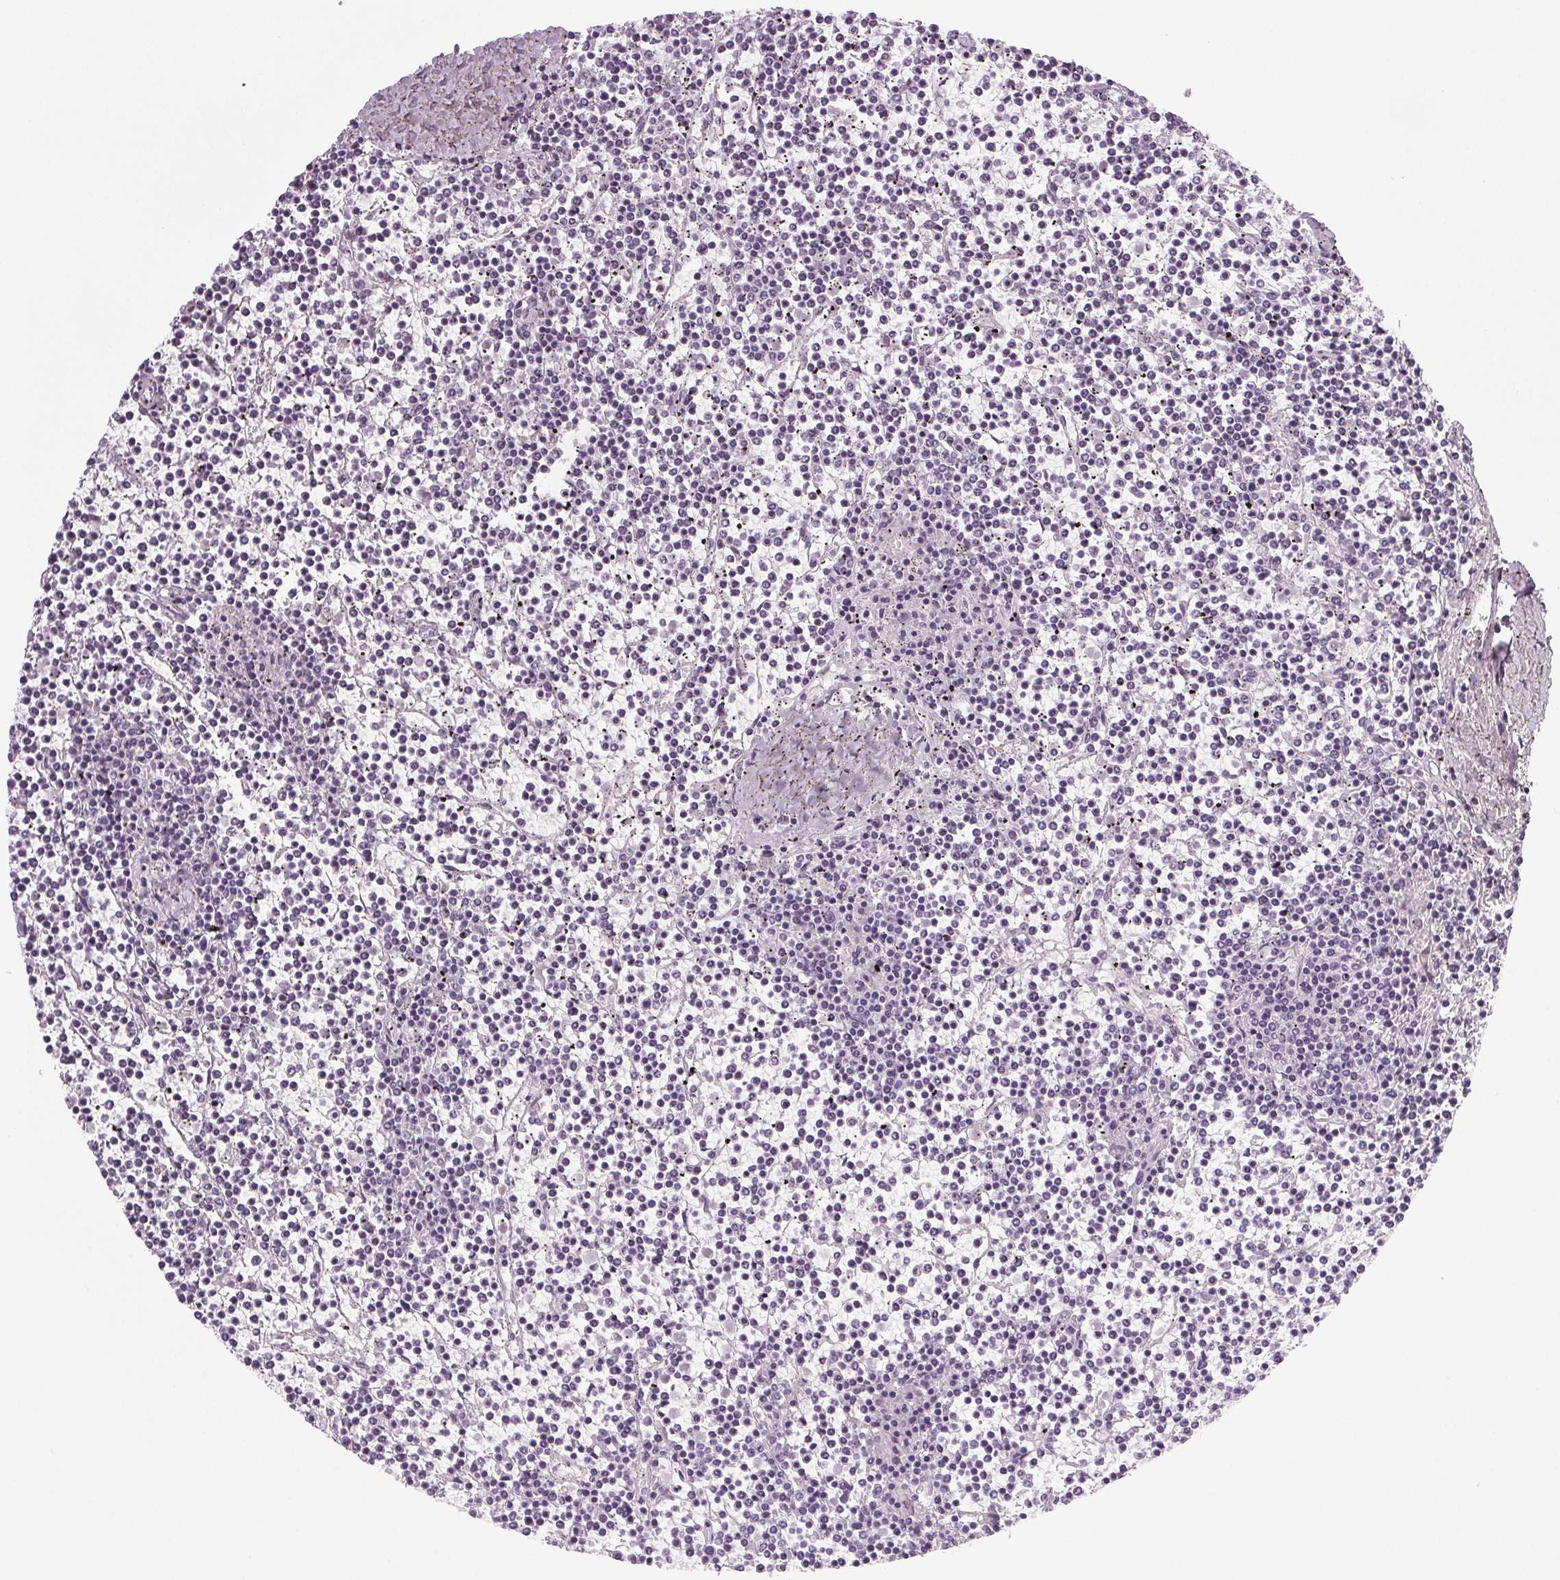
{"staining": {"intensity": "negative", "quantity": "none", "location": "none"}, "tissue": "lymphoma", "cell_type": "Tumor cells", "image_type": "cancer", "snomed": [{"axis": "morphology", "description": "Malignant lymphoma, non-Hodgkin's type, Low grade"}, {"axis": "topography", "description": "Spleen"}], "caption": "Malignant lymphoma, non-Hodgkin's type (low-grade) was stained to show a protein in brown. There is no significant positivity in tumor cells.", "gene": "IGF2BP1", "patient": {"sex": "female", "age": 19}}